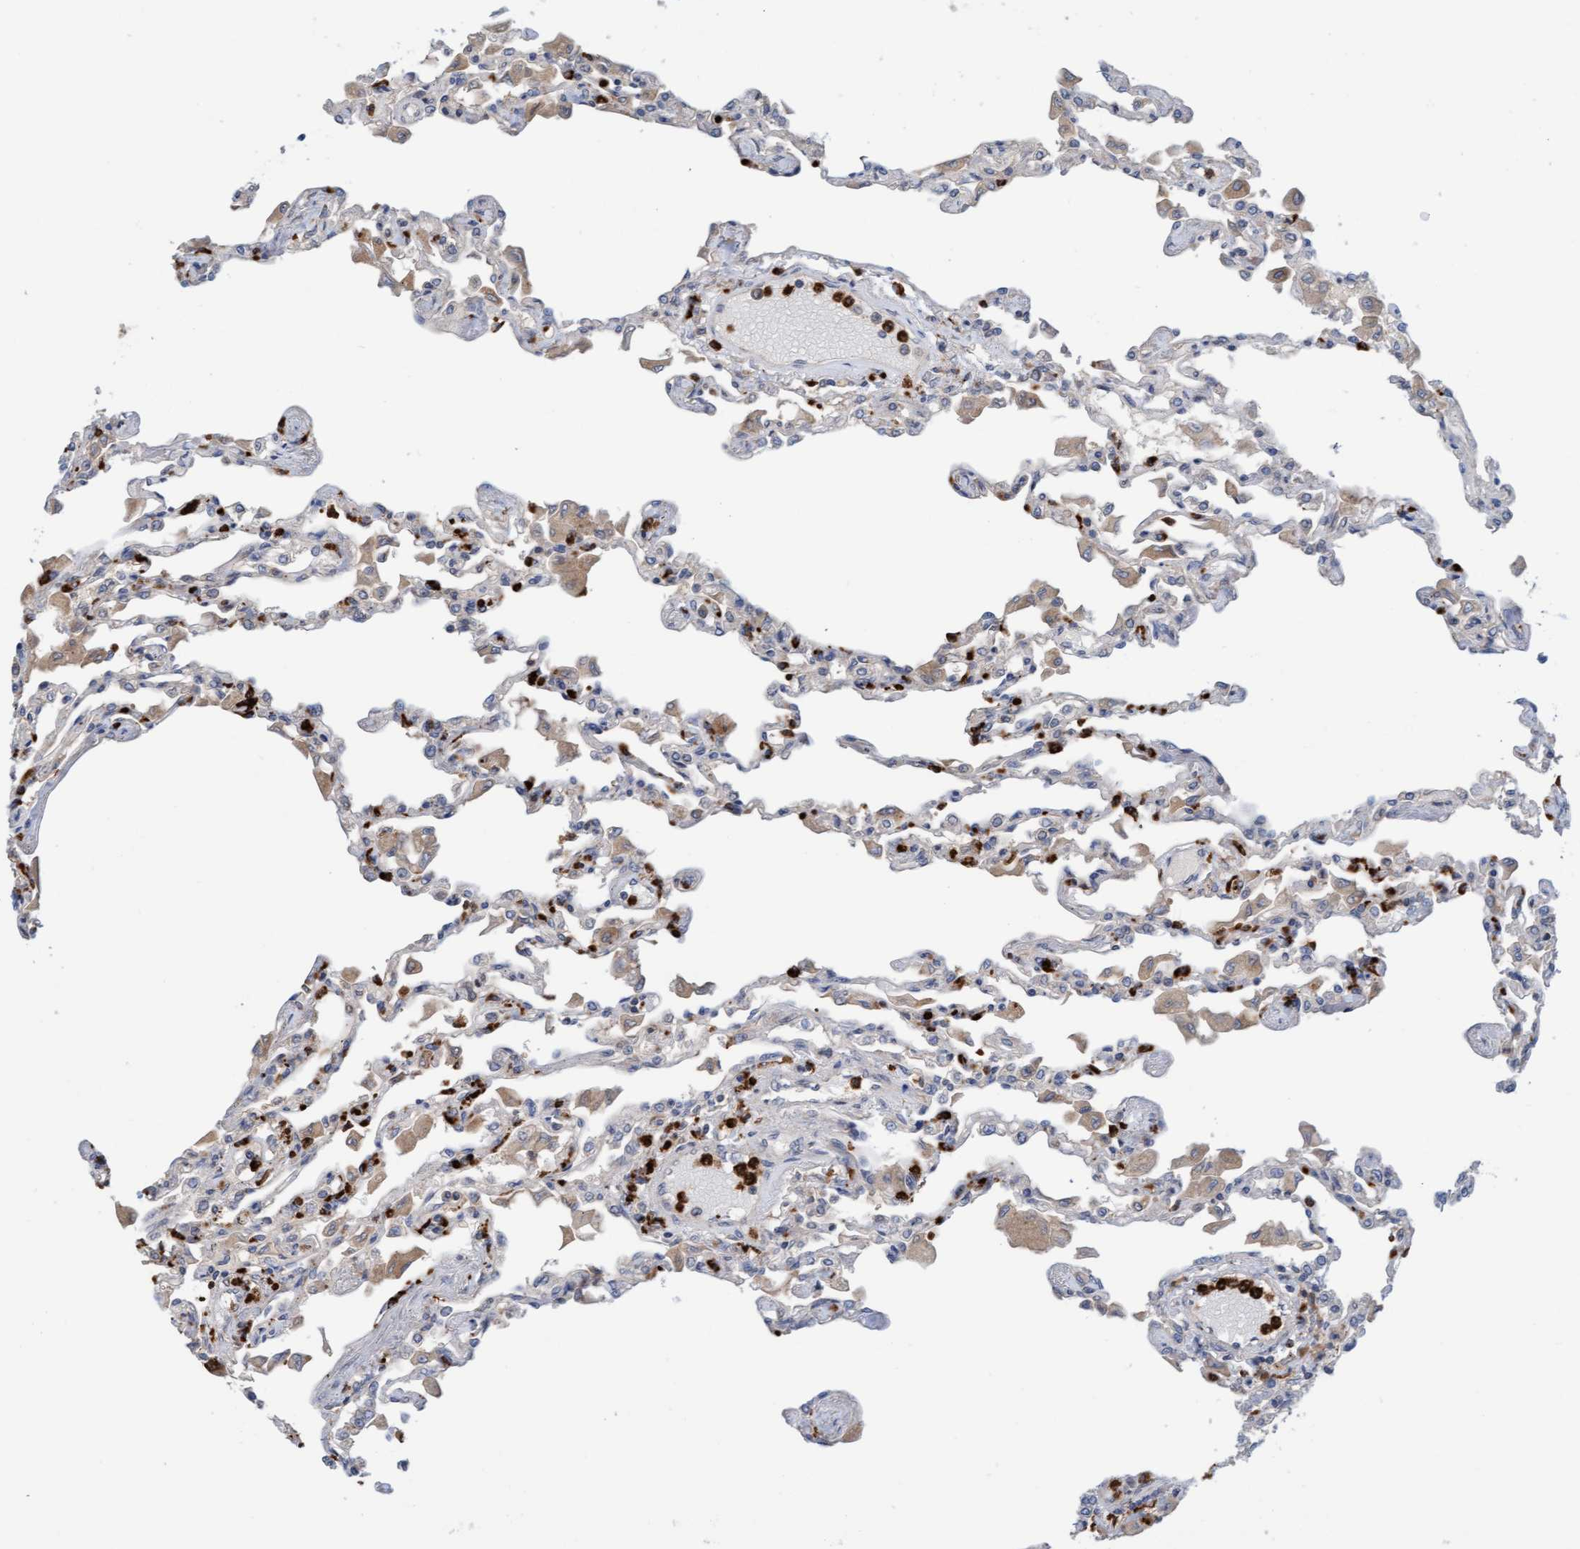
{"staining": {"intensity": "negative", "quantity": "none", "location": "none"}, "tissue": "lung", "cell_type": "Alveolar cells", "image_type": "normal", "snomed": [{"axis": "morphology", "description": "Normal tissue, NOS"}, {"axis": "topography", "description": "Bronchus"}, {"axis": "topography", "description": "Lung"}], "caption": "There is no significant staining in alveolar cells of lung. (DAB (3,3'-diaminobenzidine) immunohistochemistry, high magnification).", "gene": "MMP8", "patient": {"sex": "female", "age": 49}}